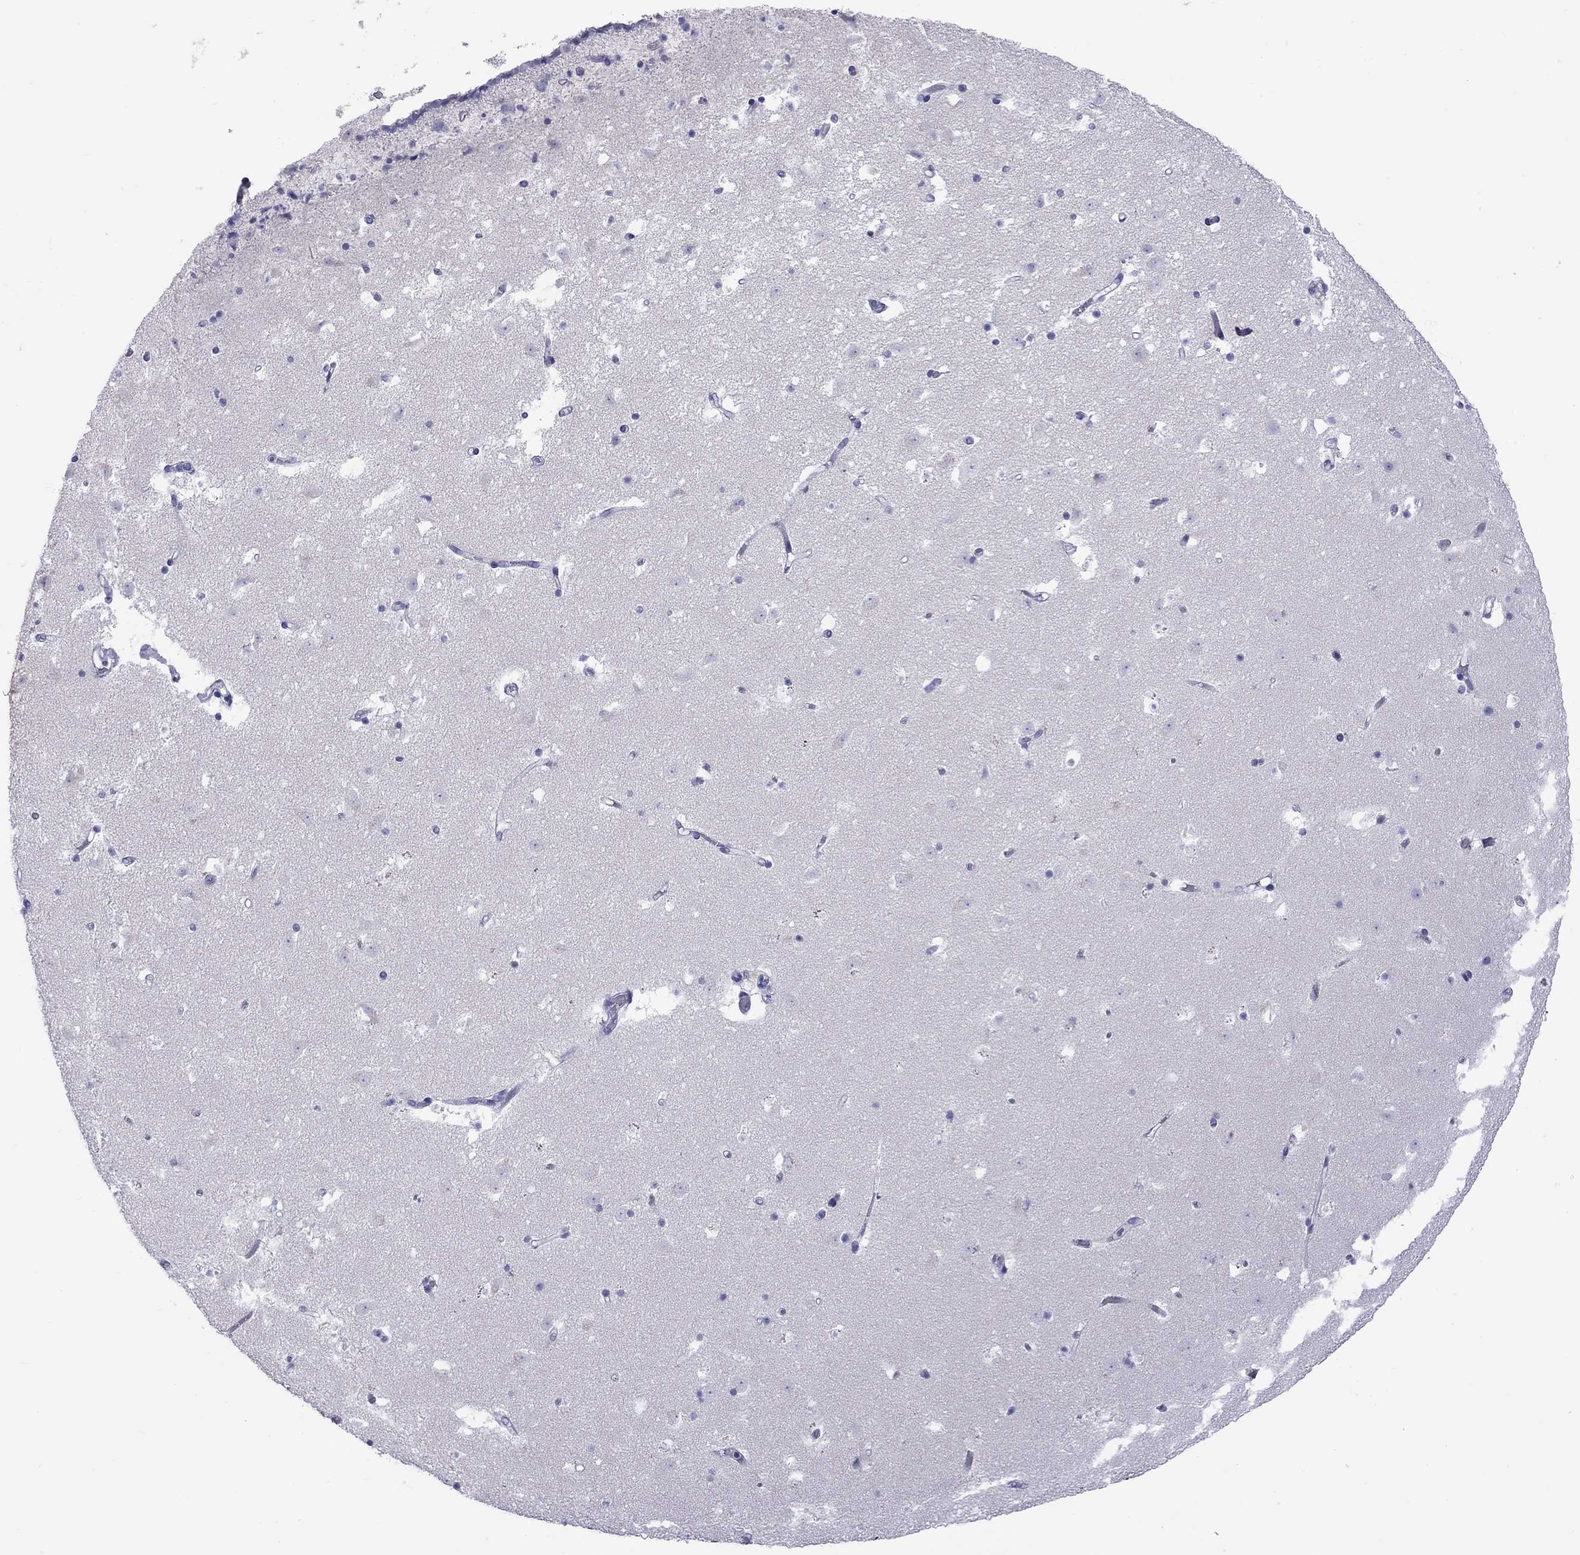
{"staining": {"intensity": "negative", "quantity": "none", "location": "none"}, "tissue": "caudate", "cell_type": "Glial cells", "image_type": "normal", "snomed": [{"axis": "morphology", "description": "Normal tissue, NOS"}, {"axis": "topography", "description": "Lateral ventricle wall"}], "caption": "This micrograph is of normal caudate stained with immunohistochemistry (IHC) to label a protein in brown with the nuclei are counter-stained blue. There is no staining in glial cells.", "gene": "SERPINA3", "patient": {"sex": "female", "age": 42}}